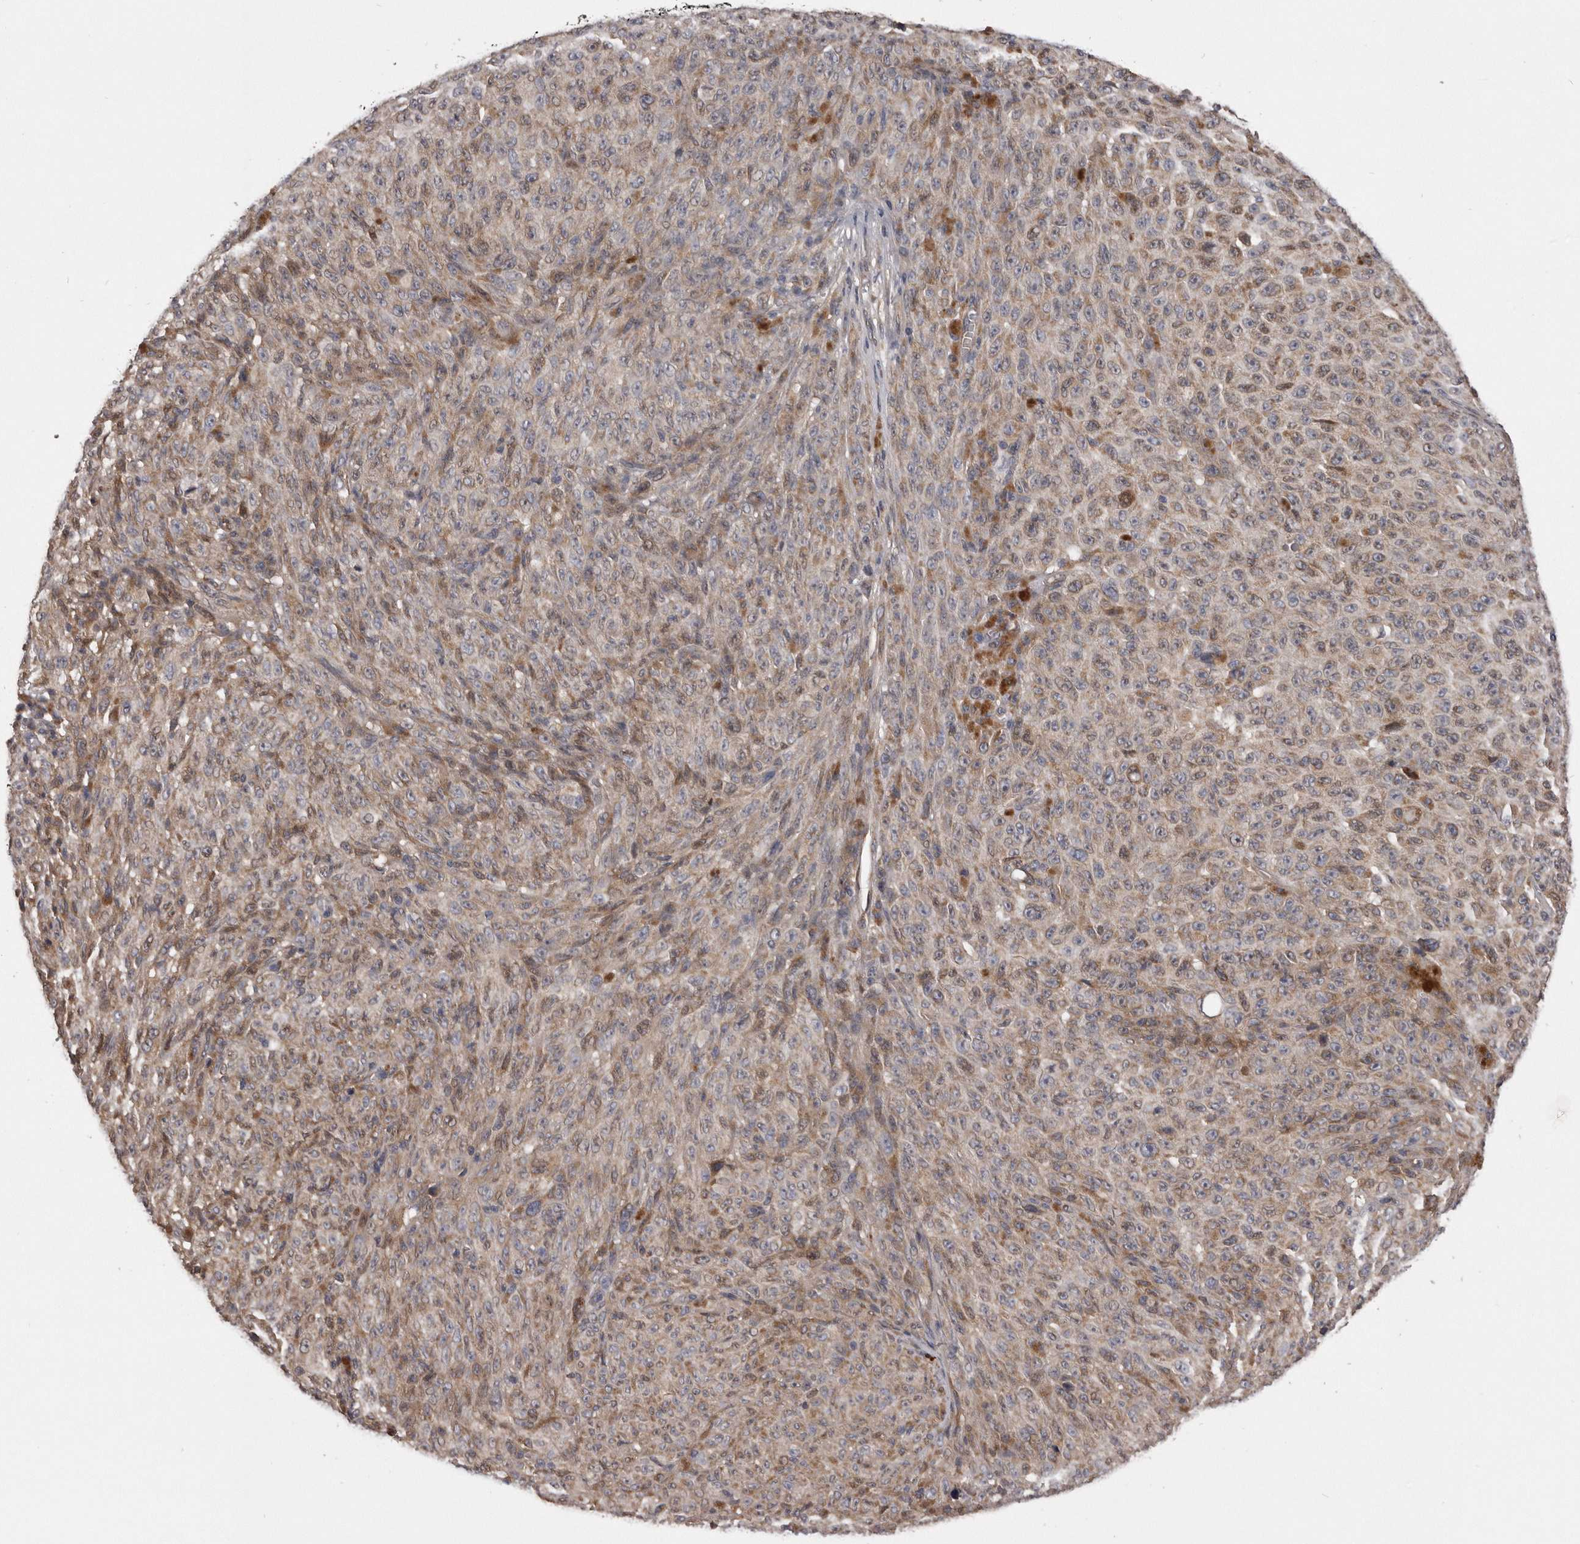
{"staining": {"intensity": "weak", "quantity": ">75%", "location": "cytoplasmic/membranous"}, "tissue": "melanoma", "cell_type": "Tumor cells", "image_type": "cancer", "snomed": [{"axis": "morphology", "description": "Malignant melanoma, NOS"}, {"axis": "topography", "description": "Skin"}], "caption": "There is low levels of weak cytoplasmic/membranous positivity in tumor cells of malignant melanoma, as demonstrated by immunohistochemical staining (brown color).", "gene": "ARMCX1", "patient": {"sex": "female", "age": 82}}